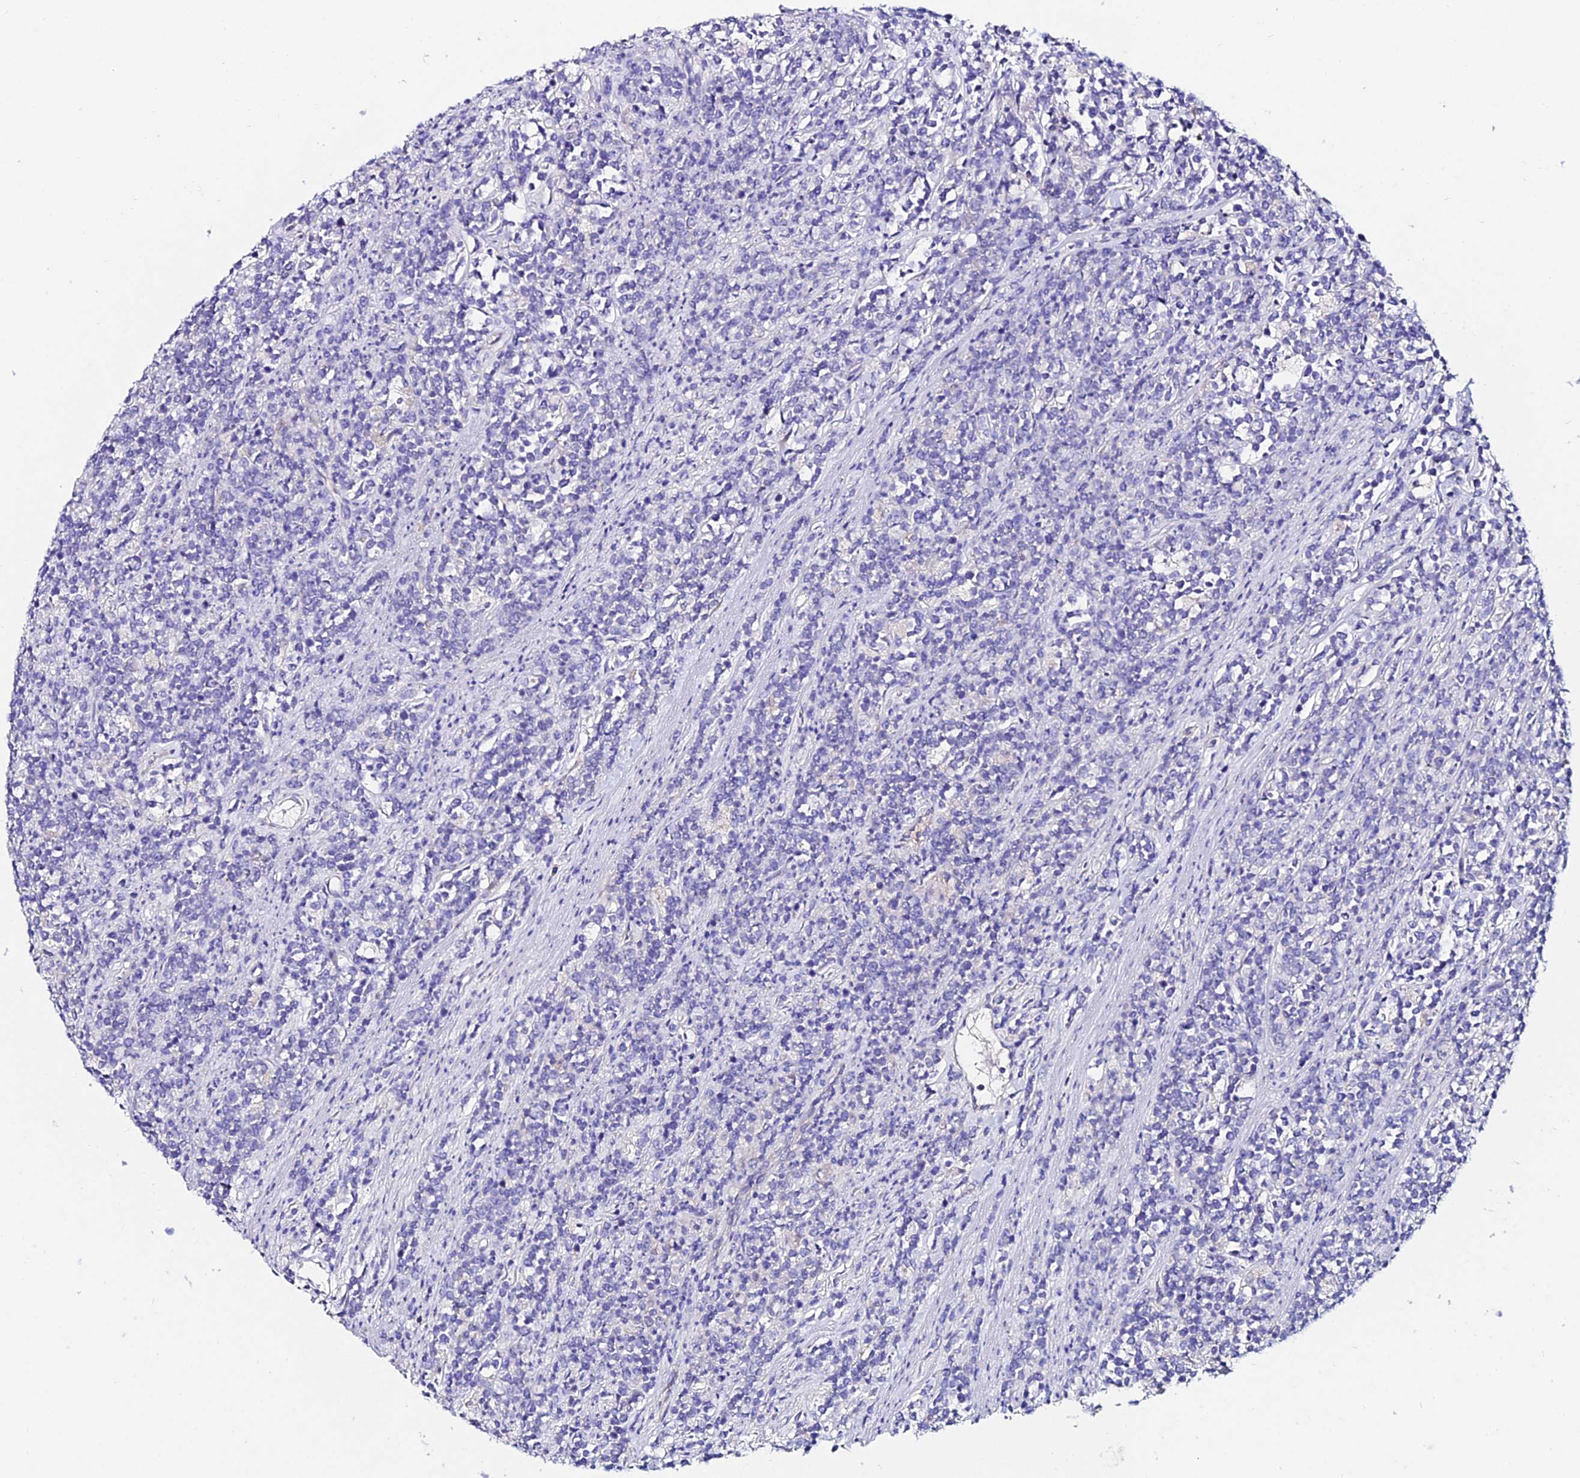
{"staining": {"intensity": "negative", "quantity": "none", "location": "none"}, "tissue": "lymphoma", "cell_type": "Tumor cells", "image_type": "cancer", "snomed": [{"axis": "morphology", "description": "Malignant lymphoma, non-Hodgkin's type, High grade"}, {"axis": "topography", "description": "Small intestine"}], "caption": "Immunohistochemical staining of human high-grade malignant lymphoma, non-Hodgkin's type exhibits no significant staining in tumor cells.", "gene": "SLC25A16", "patient": {"sex": "male", "age": 8}}